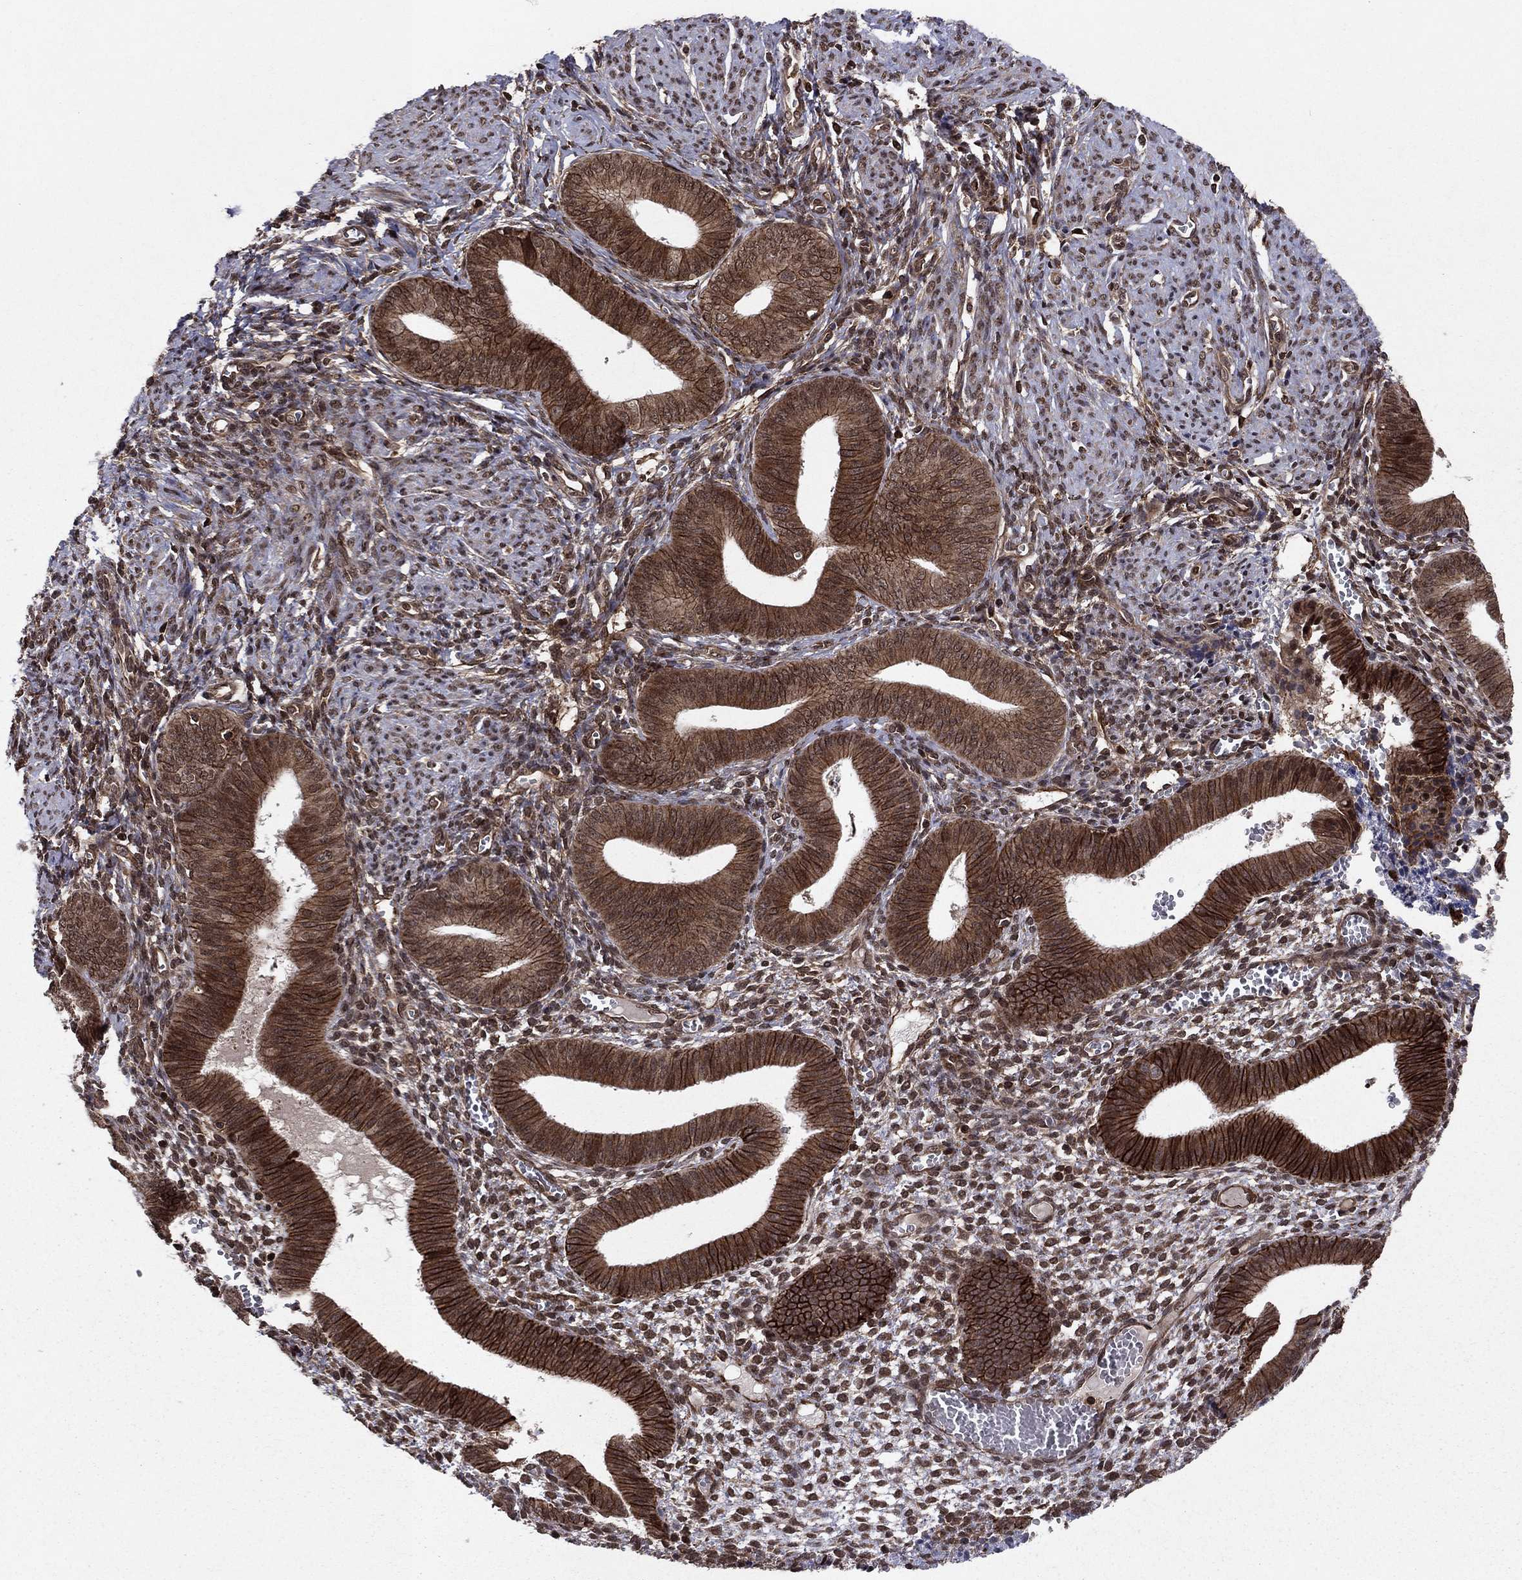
{"staining": {"intensity": "strong", "quantity": "25%-75%", "location": "nuclear"}, "tissue": "endometrium", "cell_type": "Cells in endometrial stroma", "image_type": "normal", "snomed": [{"axis": "morphology", "description": "Normal tissue, NOS"}, {"axis": "topography", "description": "Endometrium"}], "caption": "Cells in endometrial stroma show high levels of strong nuclear staining in about 25%-75% of cells in unremarkable human endometrium.", "gene": "SSX2IP", "patient": {"sex": "female", "age": 42}}